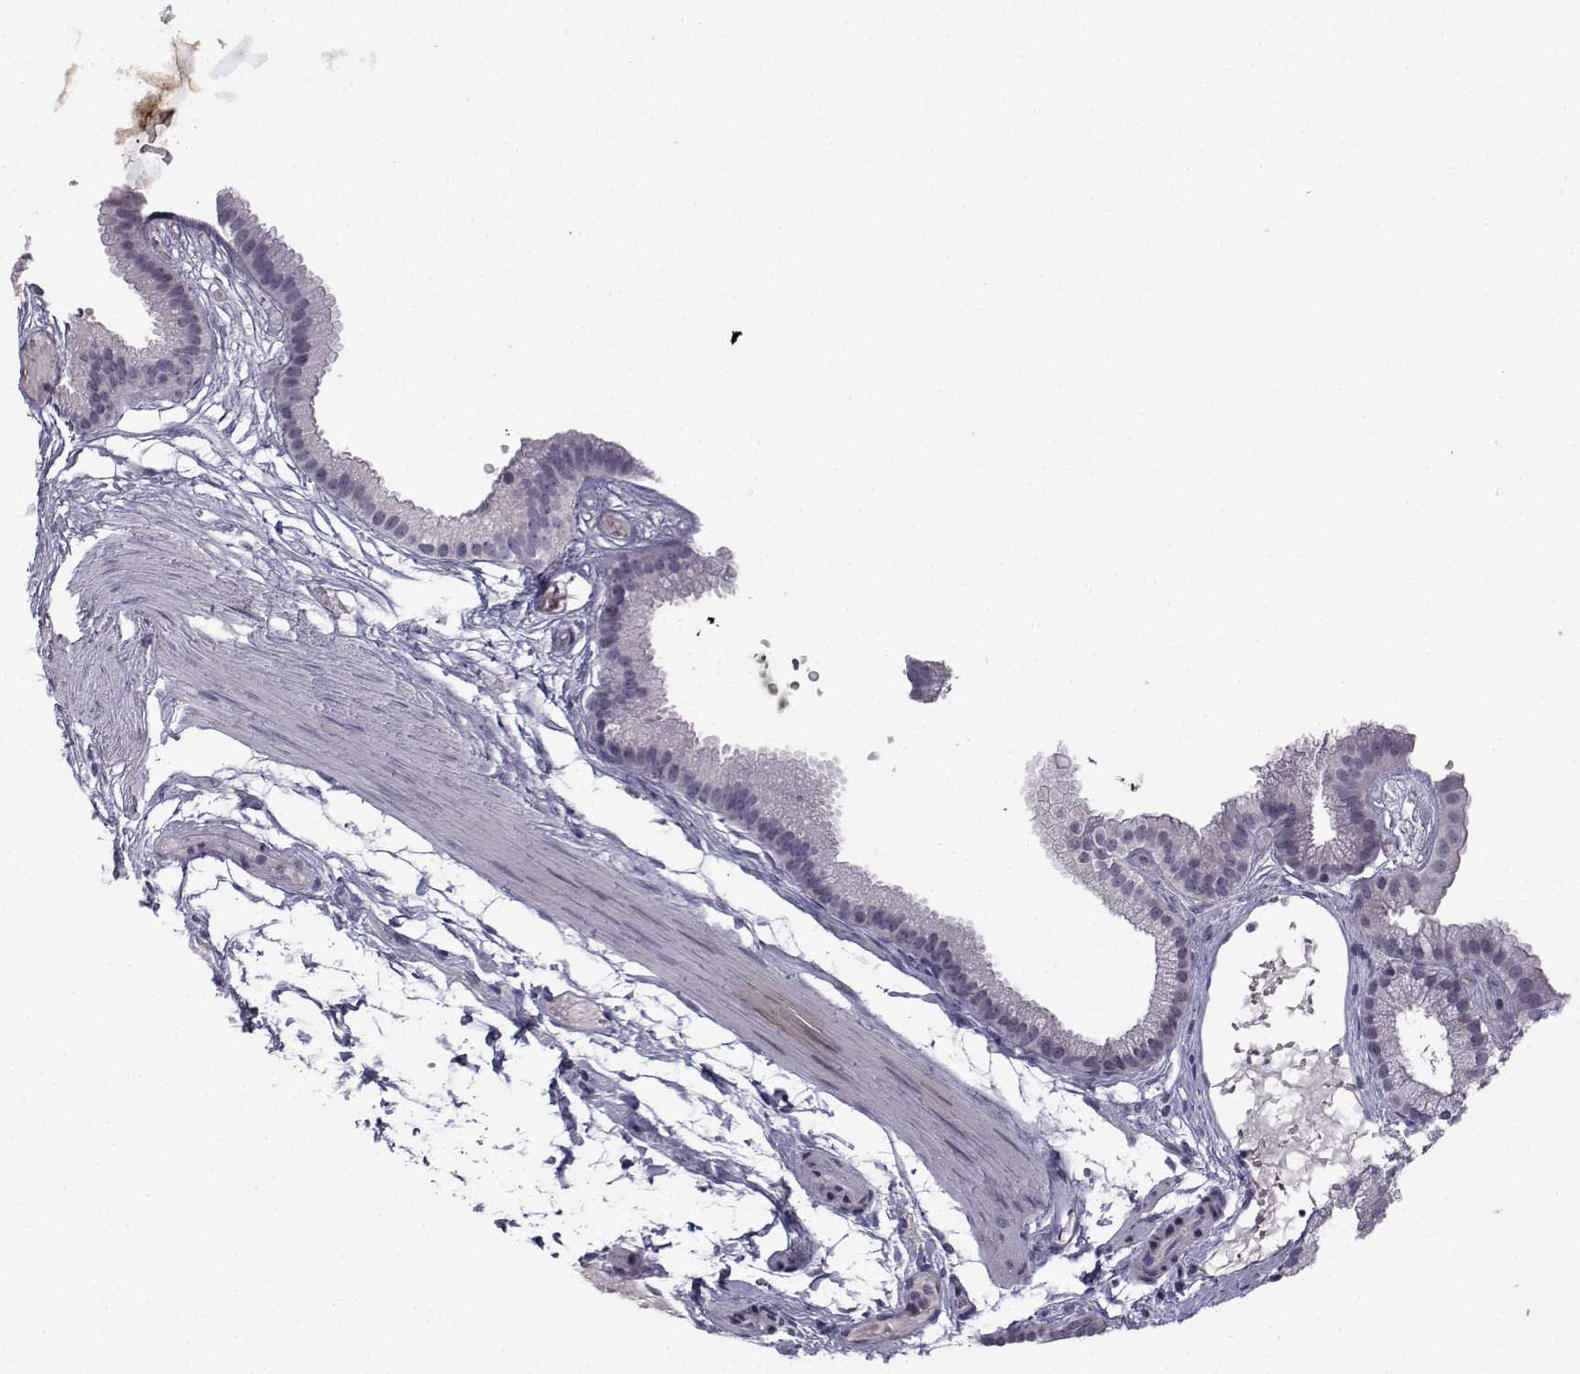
{"staining": {"intensity": "negative", "quantity": "none", "location": "none"}, "tissue": "gallbladder", "cell_type": "Glandular cells", "image_type": "normal", "snomed": [{"axis": "morphology", "description": "Normal tissue, NOS"}, {"axis": "topography", "description": "Gallbladder"}], "caption": "Normal gallbladder was stained to show a protein in brown. There is no significant expression in glandular cells. Brightfield microscopy of immunohistochemistry stained with DAB (brown) and hematoxylin (blue), captured at high magnification.", "gene": "RBM24", "patient": {"sex": "female", "age": 45}}